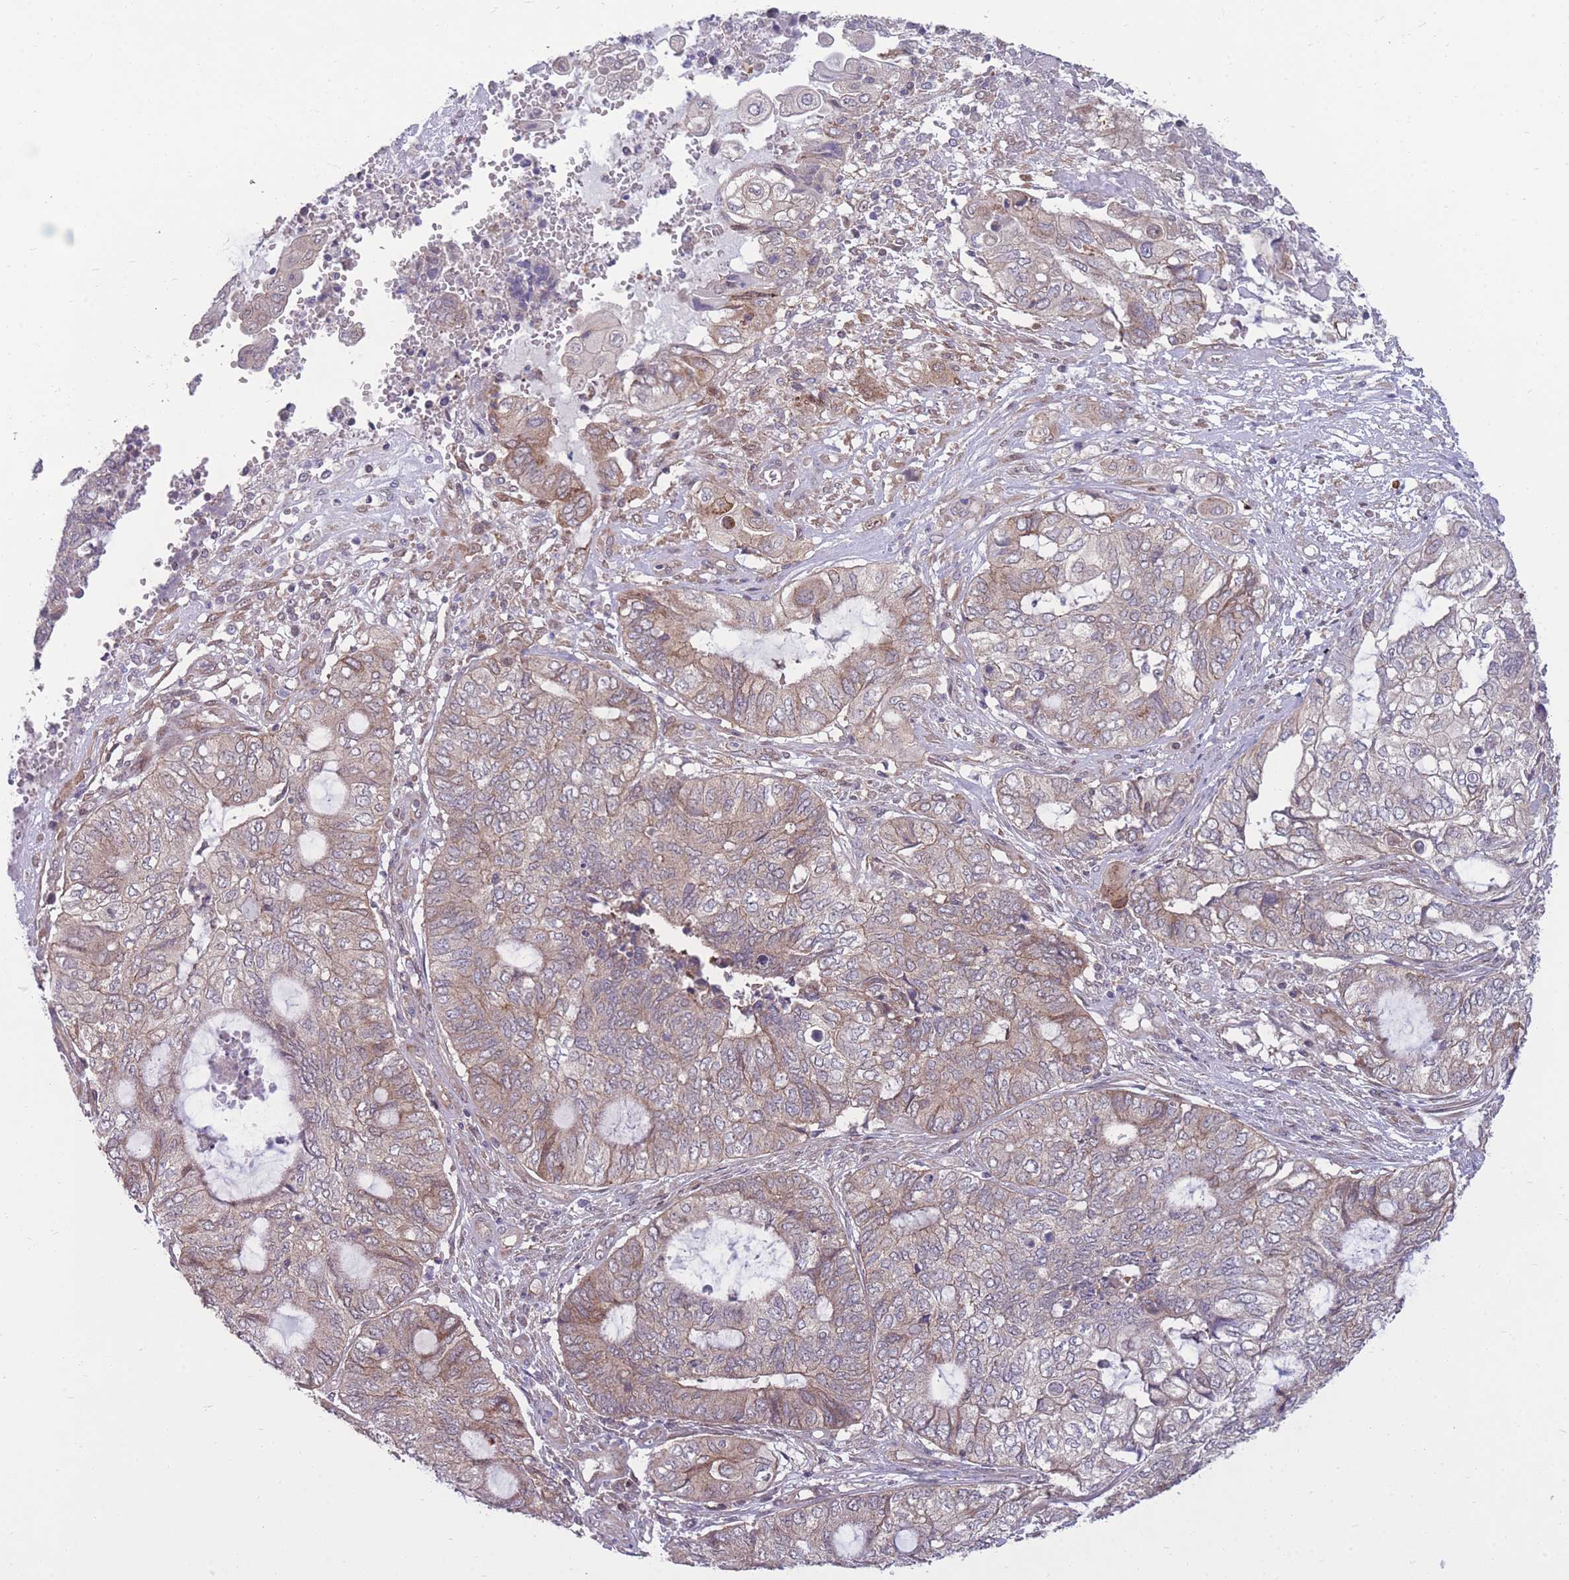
{"staining": {"intensity": "weak", "quantity": "25%-75%", "location": "cytoplasmic/membranous"}, "tissue": "endometrial cancer", "cell_type": "Tumor cells", "image_type": "cancer", "snomed": [{"axis": "morphology", "description": "Adenocarcinoma, NOS"}, {"axis": "topography", "description": "Uterus"}, {"axis": "topography", "description": "Endometrium"}], "caption": "An image of endometrial cancer (adenocarcinoma) stained for a protein shows weak cytoplasmic/membranous brown staining in tumor cells.", "gene": "RIC8A", "patient": {"sex": "female", "age": 70}}